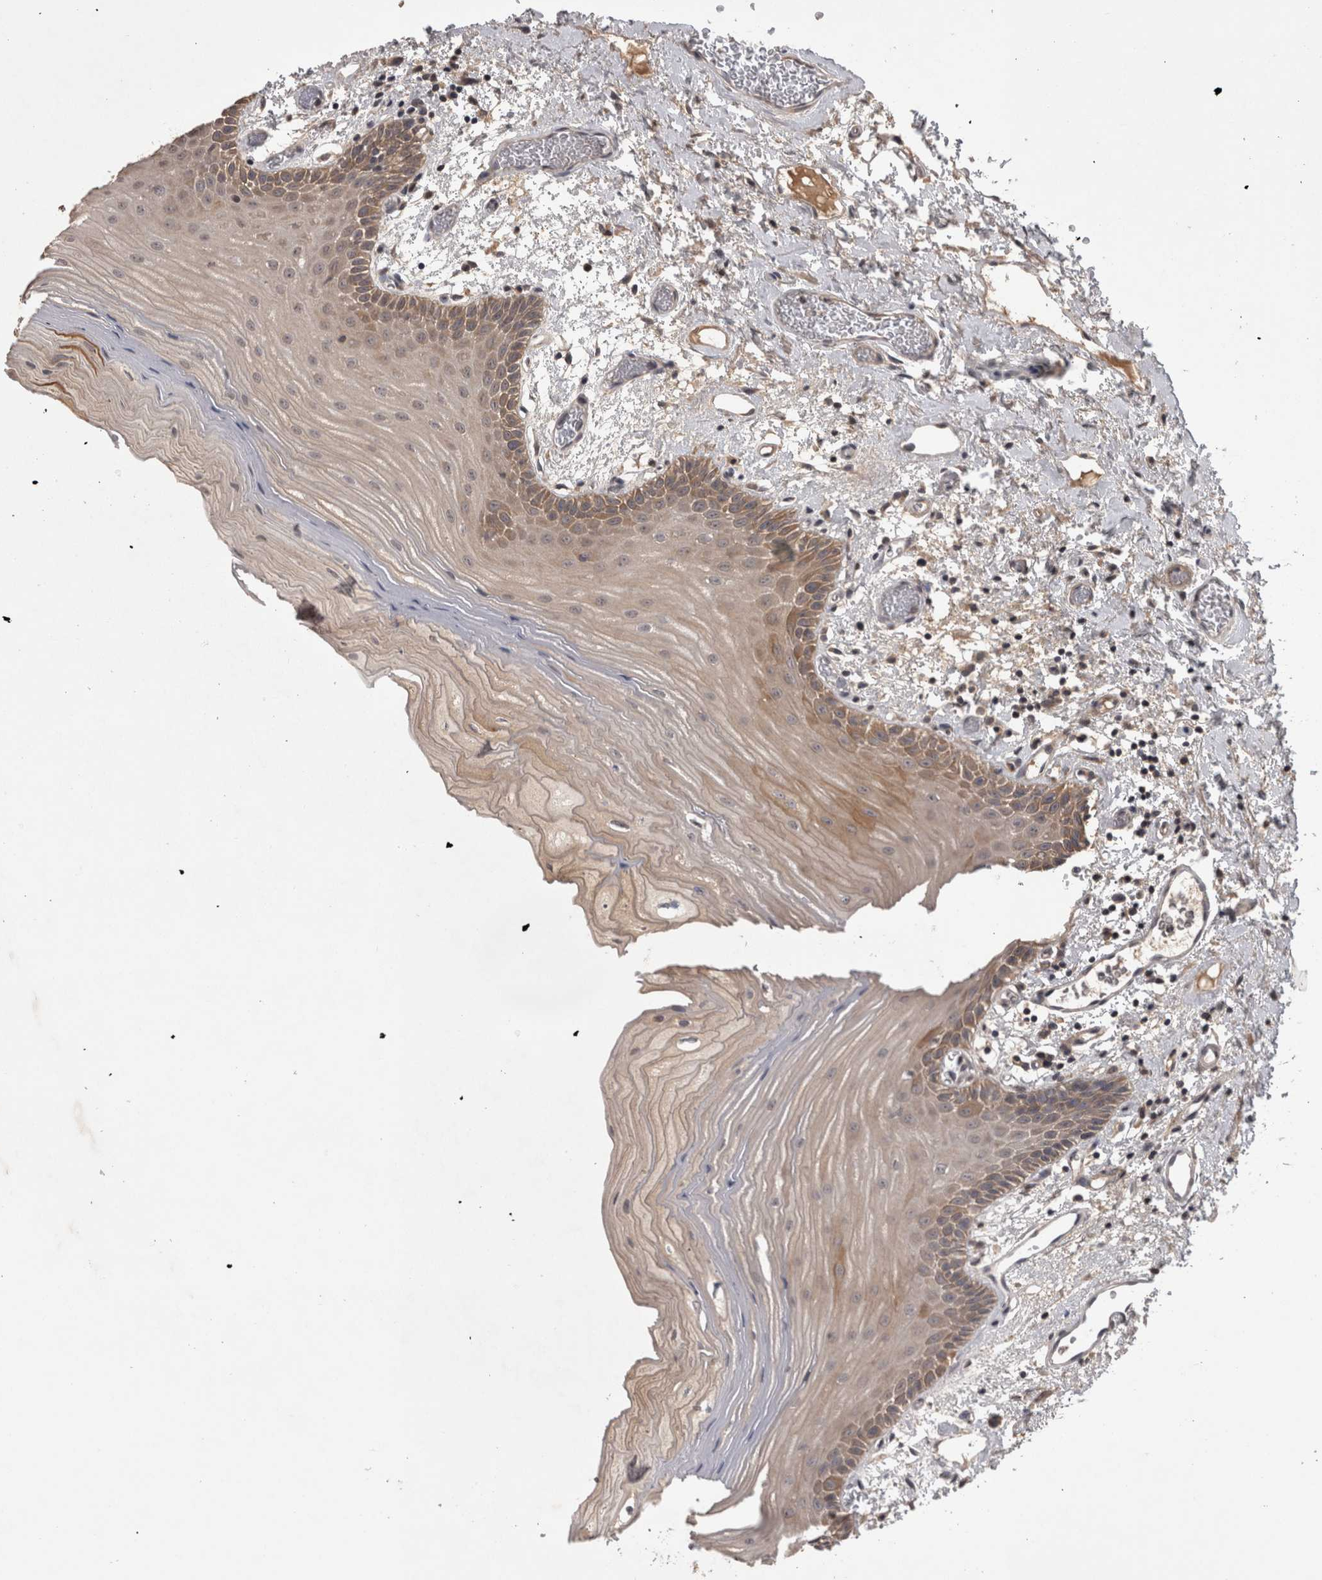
{"staining": {"intensity": "moderate", "quantity": ">75%", "location": "cytoplasmic/membranous"}, "tissue": "oral mucosa", "cell_type": "Squamous epithelial cells", "image_type": "normal", "snomed": [{"axis": "morphology", "description": "Normal tissue, NOS"}, {"axis": "topography", "description": "Oral tissue"}], "caption": "Squamous epithelial cells display moderate cytoplasmic/membranous expression in about >75% of cells in normal oral mucosa. Ihc stains the protein of interest in brown and the nuclei are stained blue.", "gene": "ZNF114", "patient": {"sex": "male", "age": 52}}